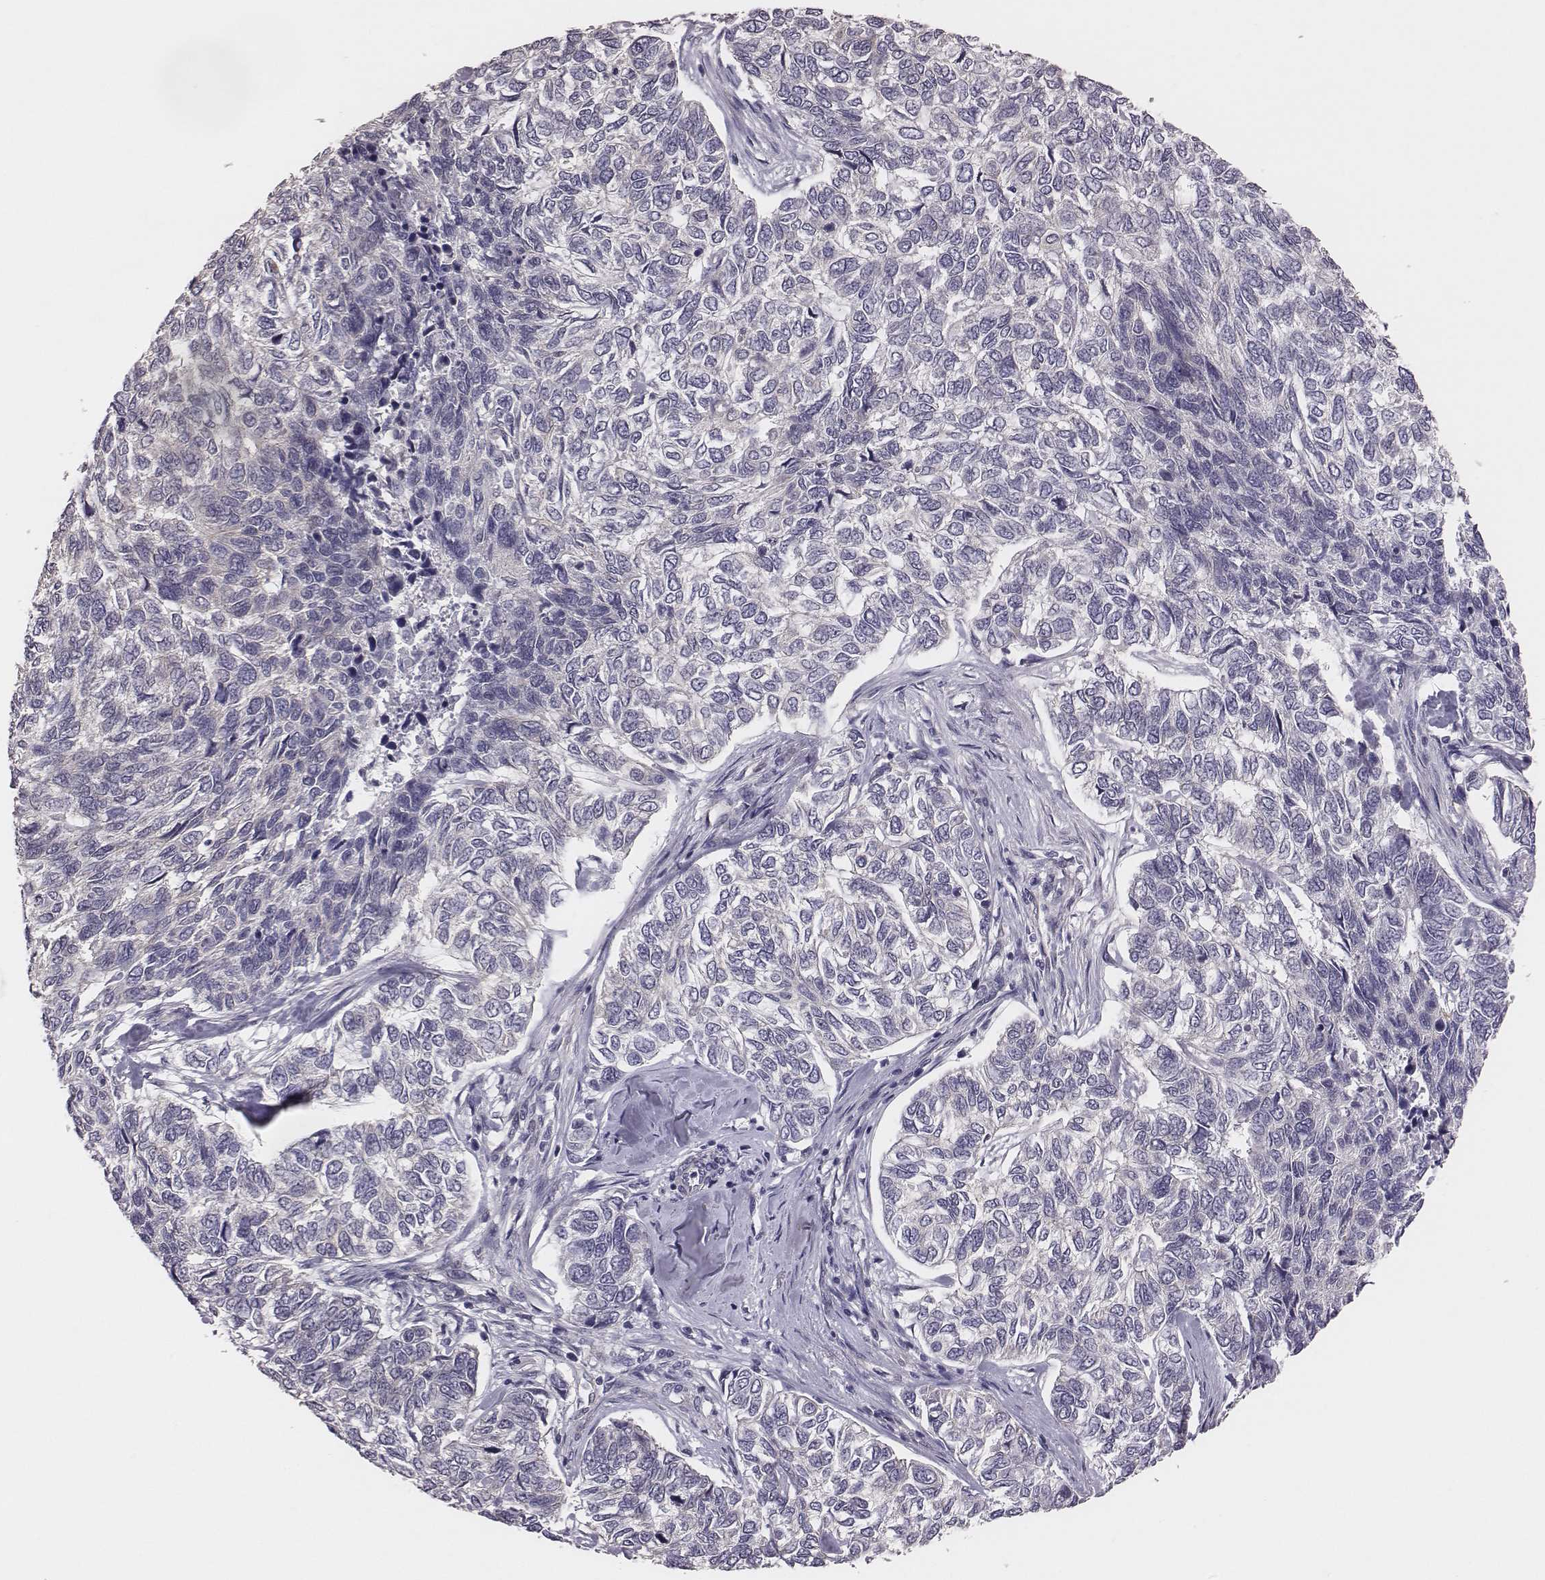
{"staining": {"intensity": "negative", "quantity": "none", "location": "none"}, "tissue": "skin cancer", "cell_type": "Tumor cells", "image_type": "cancer", "snomed": [{"axis": "morphology", "description": "Basal cell carcinoma"}, {"axis": "topography", "description": "Skin"}], "caption": "Skin basal cell carcinoma stained for a protein using immunohistochemistry exhibits no positivity tumor cells.", "gene": "SCARF1", "patient": {"sex": "female", "age": 65}}